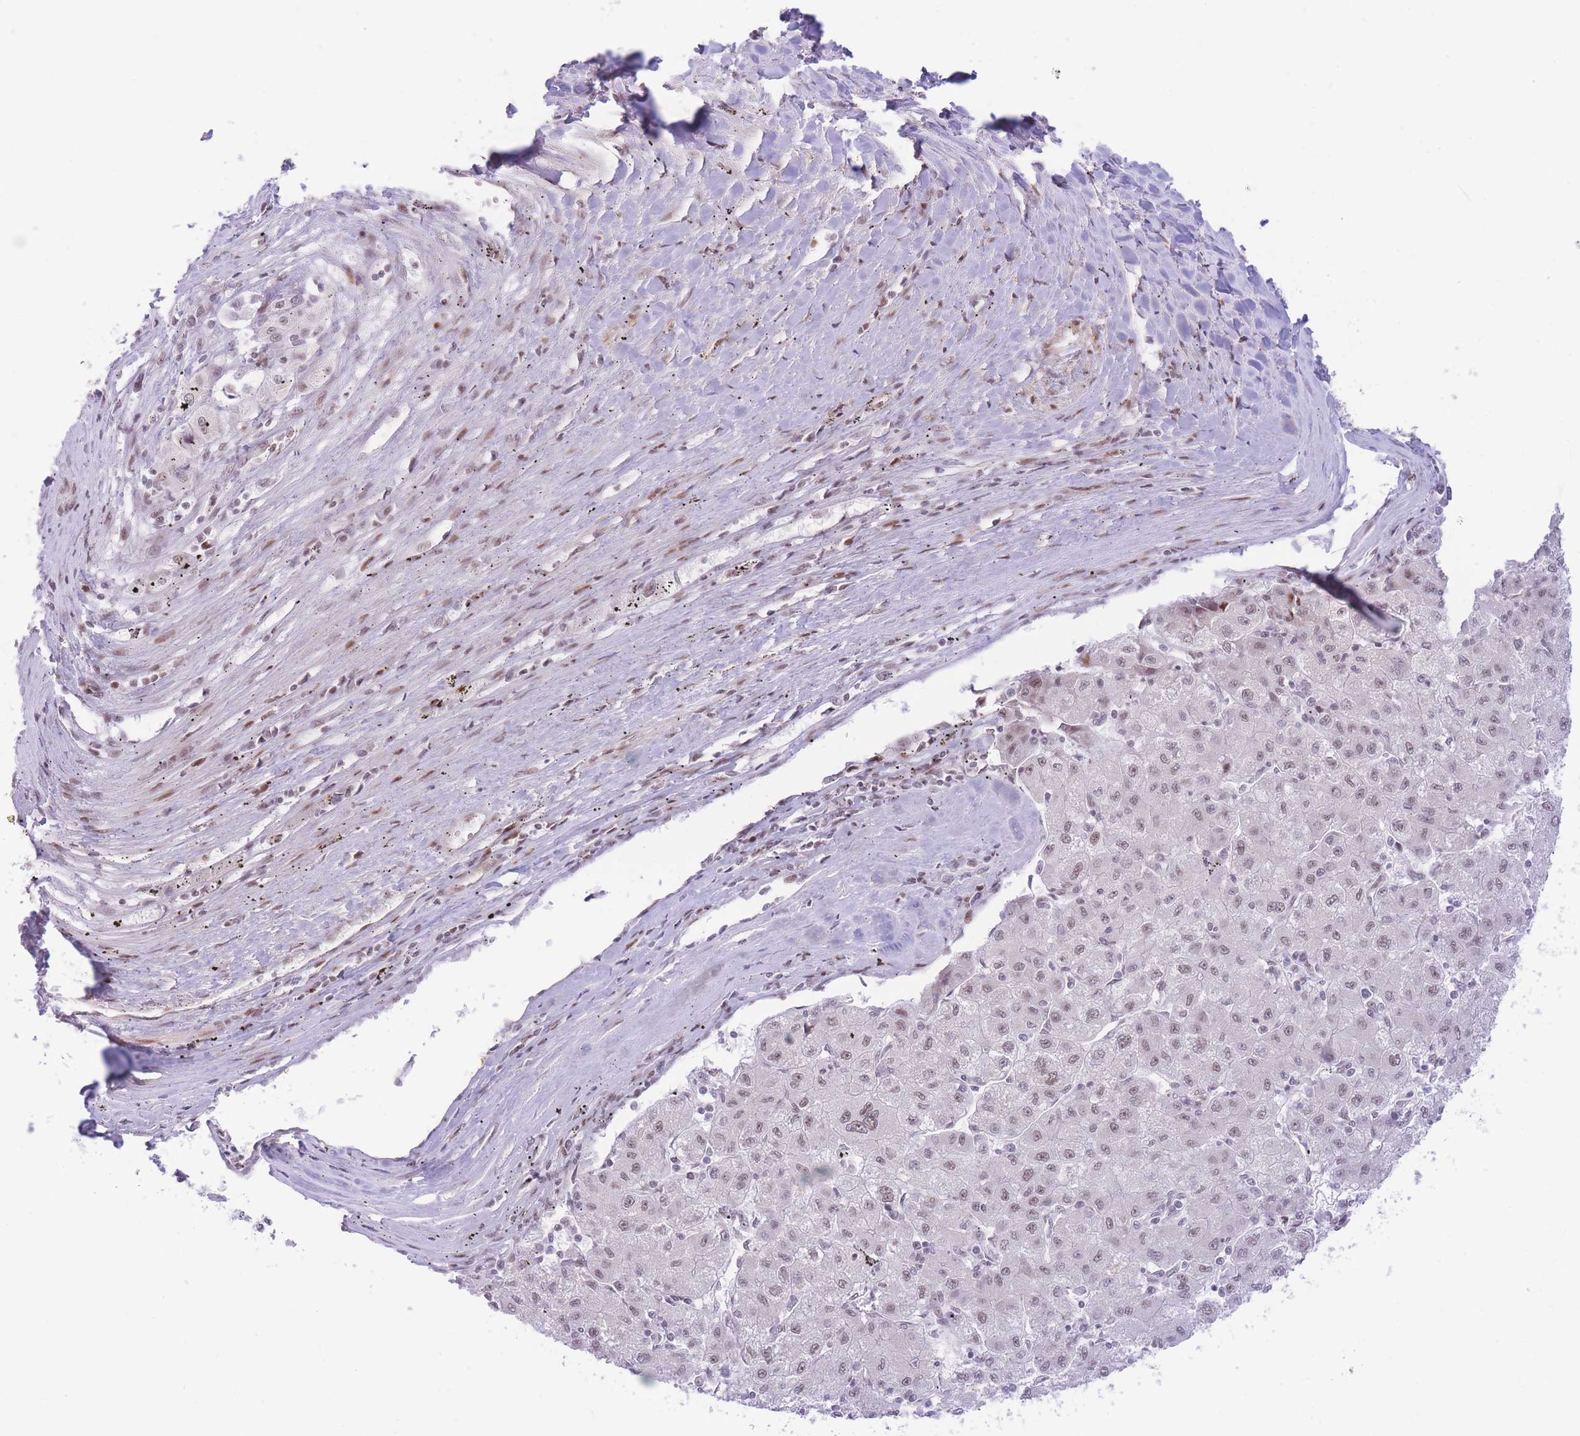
{"staining": {"intensity": "weak", "quantity": ">75%", "location": "nuclear"}, "tissue": "liver cancer", "cell_type": "Tumor cells", "image_type": "cancer", "snomed": [{"axis": "morphology", "description": "Carcinoma, Hepatocellular, NOS"}, {"axis": "topography", "description": "Liver"}], "caption": "High-power microscopy captured an IHC photomicrograph of hepatocellular carcinoma (liver), revealing weak nuclear expression in approximately >75% of tumor cells. Using DAB (brown) and hematoxylin (blue) stains, captured at high magnification using brightfield microscopy.", "gene": "PCIF1", "patient": {"sex": "male", "age": 72}}